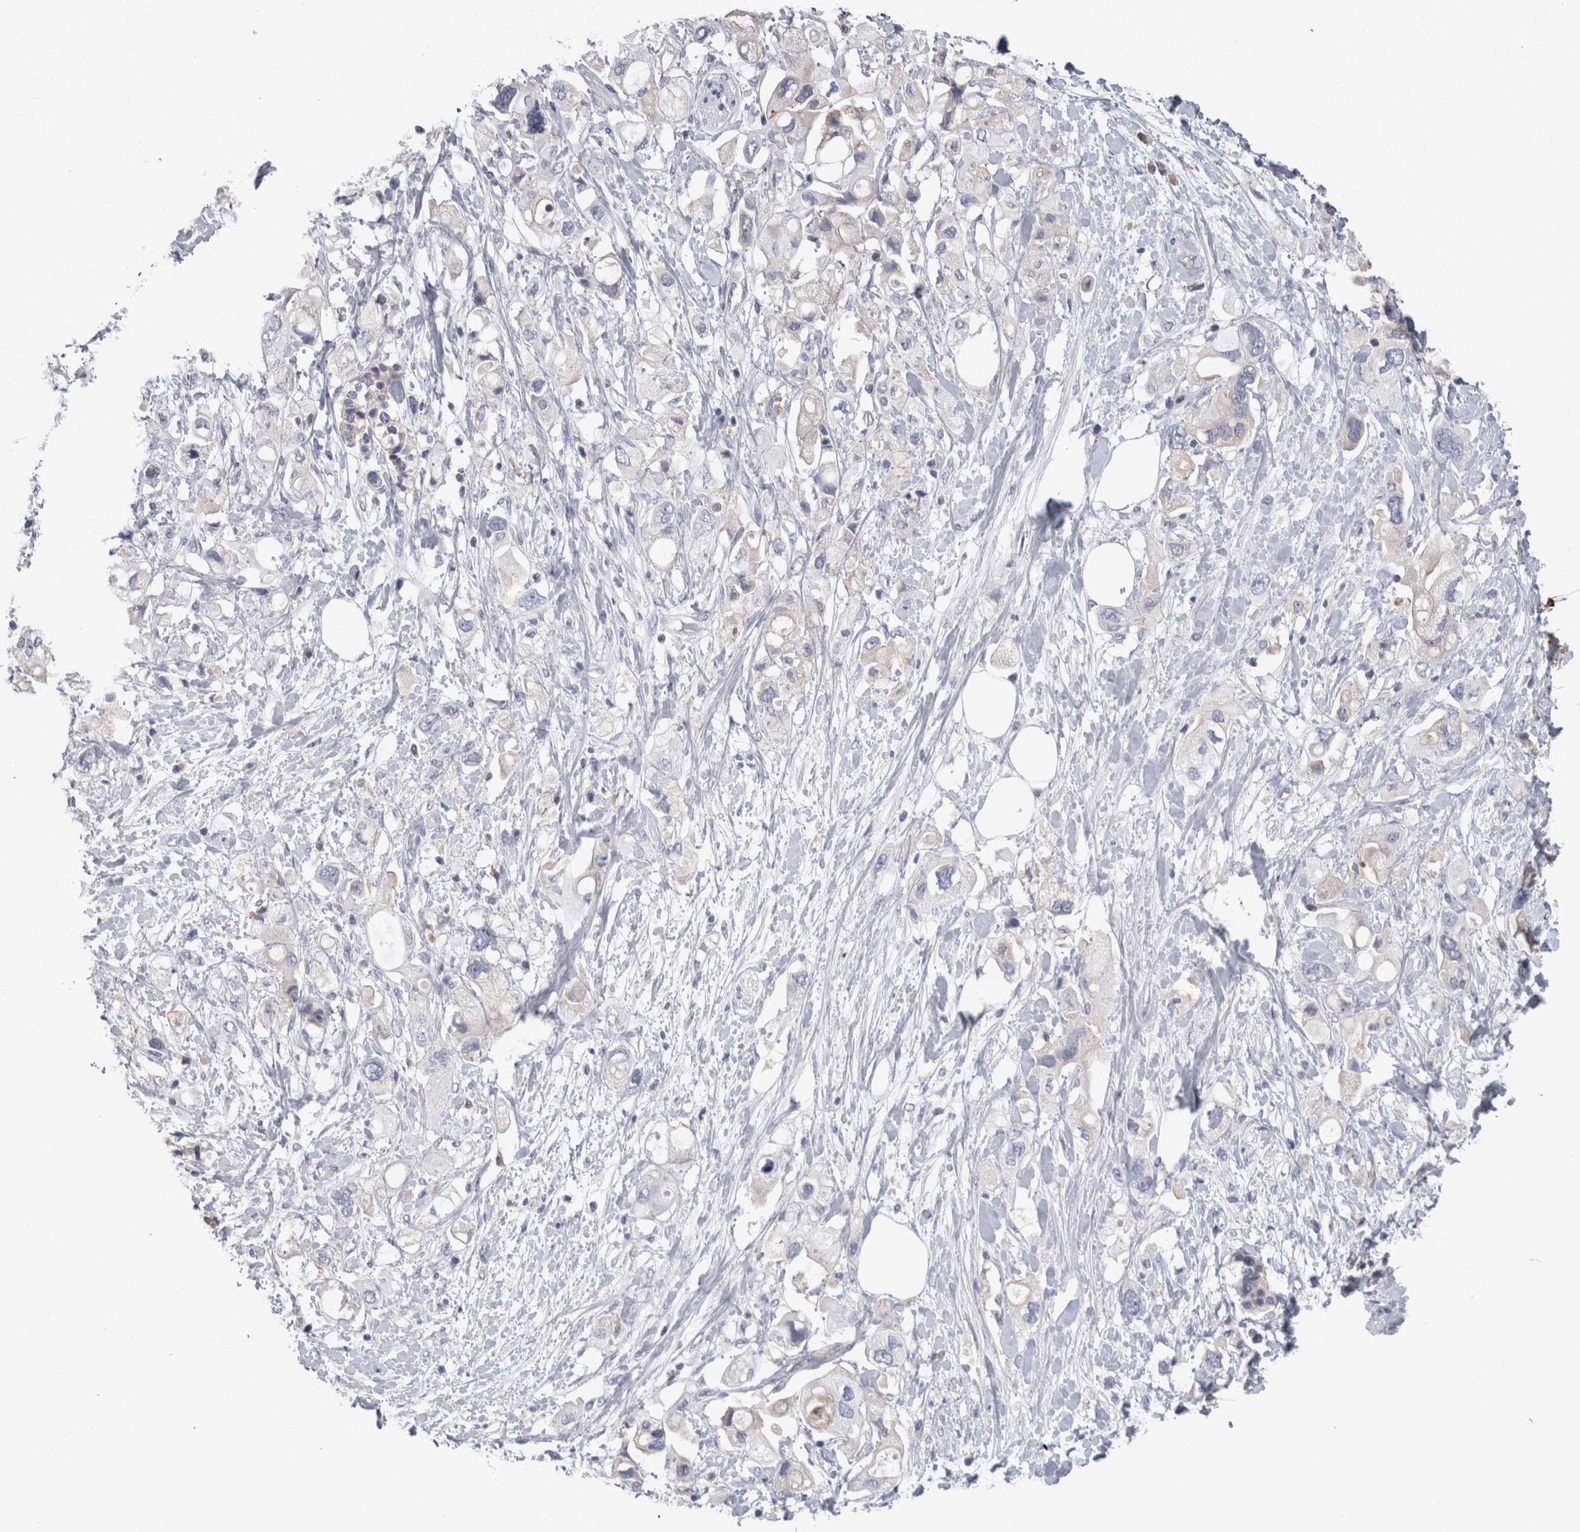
{"staining": {"intensity": "negative", "quantity": "none", "location": "none"}, "tissue": "pancreatic cancer", "cell_type": "Tumor cells", "image_type": "cancer", "snomed": [{"axis": "morphology", "description": "Adenocarcinoma, NOS"}, {"axis": "topography", "description": "Pancreas"}], "caption": "Immunohistochemical staining of pancreatic cancer (adenocarcinoma) exhibits no significant staining in tumor cells.", "gene": "REG1A", "patient": {"sex": "female", "age": 56}}